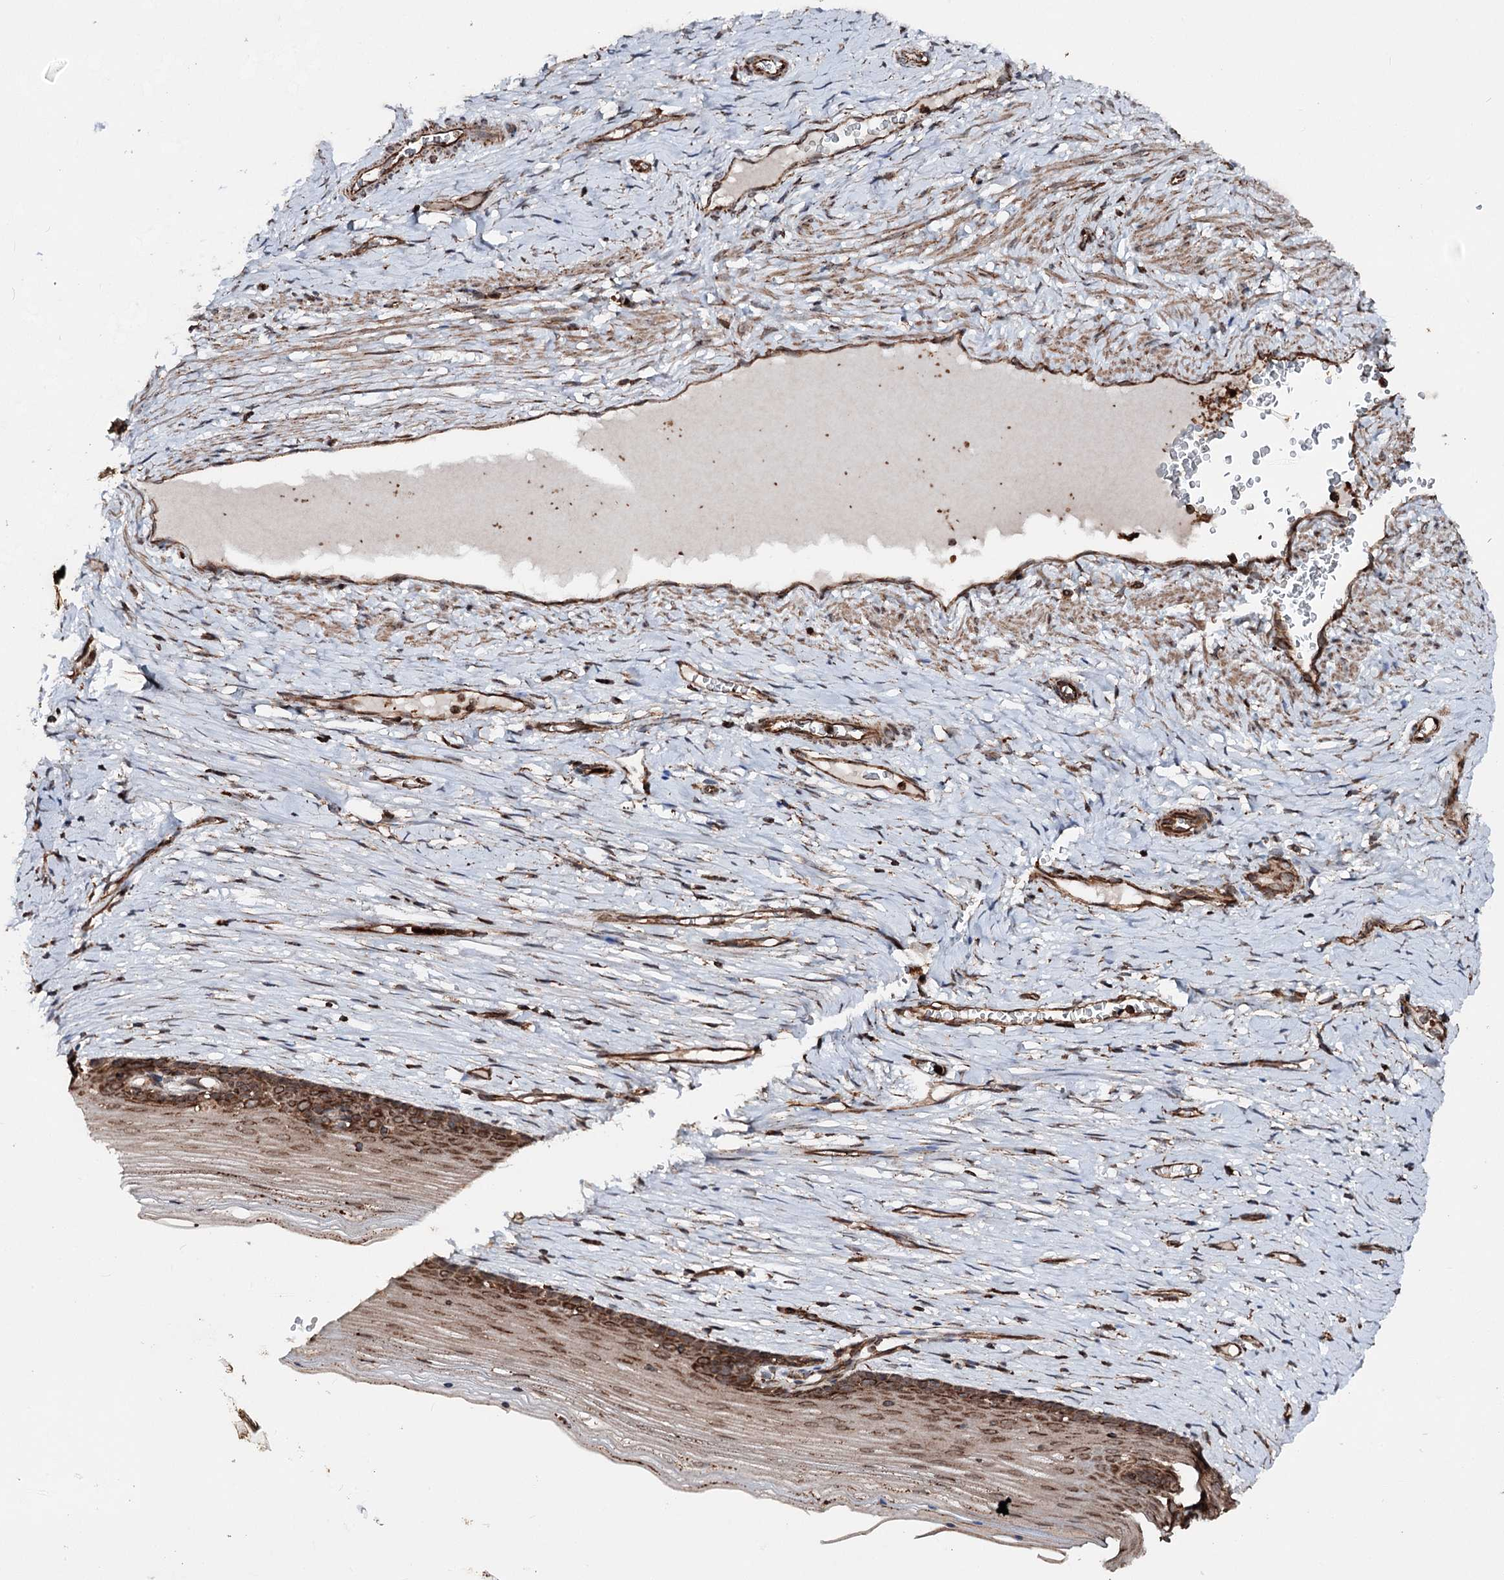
{"staining": {"intensity": "strong", "quantity": ">75%", "location": "cytoplasmic/membranous"}, "tissue": "cervix", "cell_type": "Glandular cells", "image_type": "normal", "snomed": [{"axis": "morphology", "description": "Normal tissue, NOS"}, {"axis": "topography", "description": "Cervix"}], "caption": "Unremarkable cervix displays strong cytoplasmic/membranous expression in about >75% of glandular cells.", "gene": "FGFR1OP2", "patient": {"sex": "female", "age": 42}}